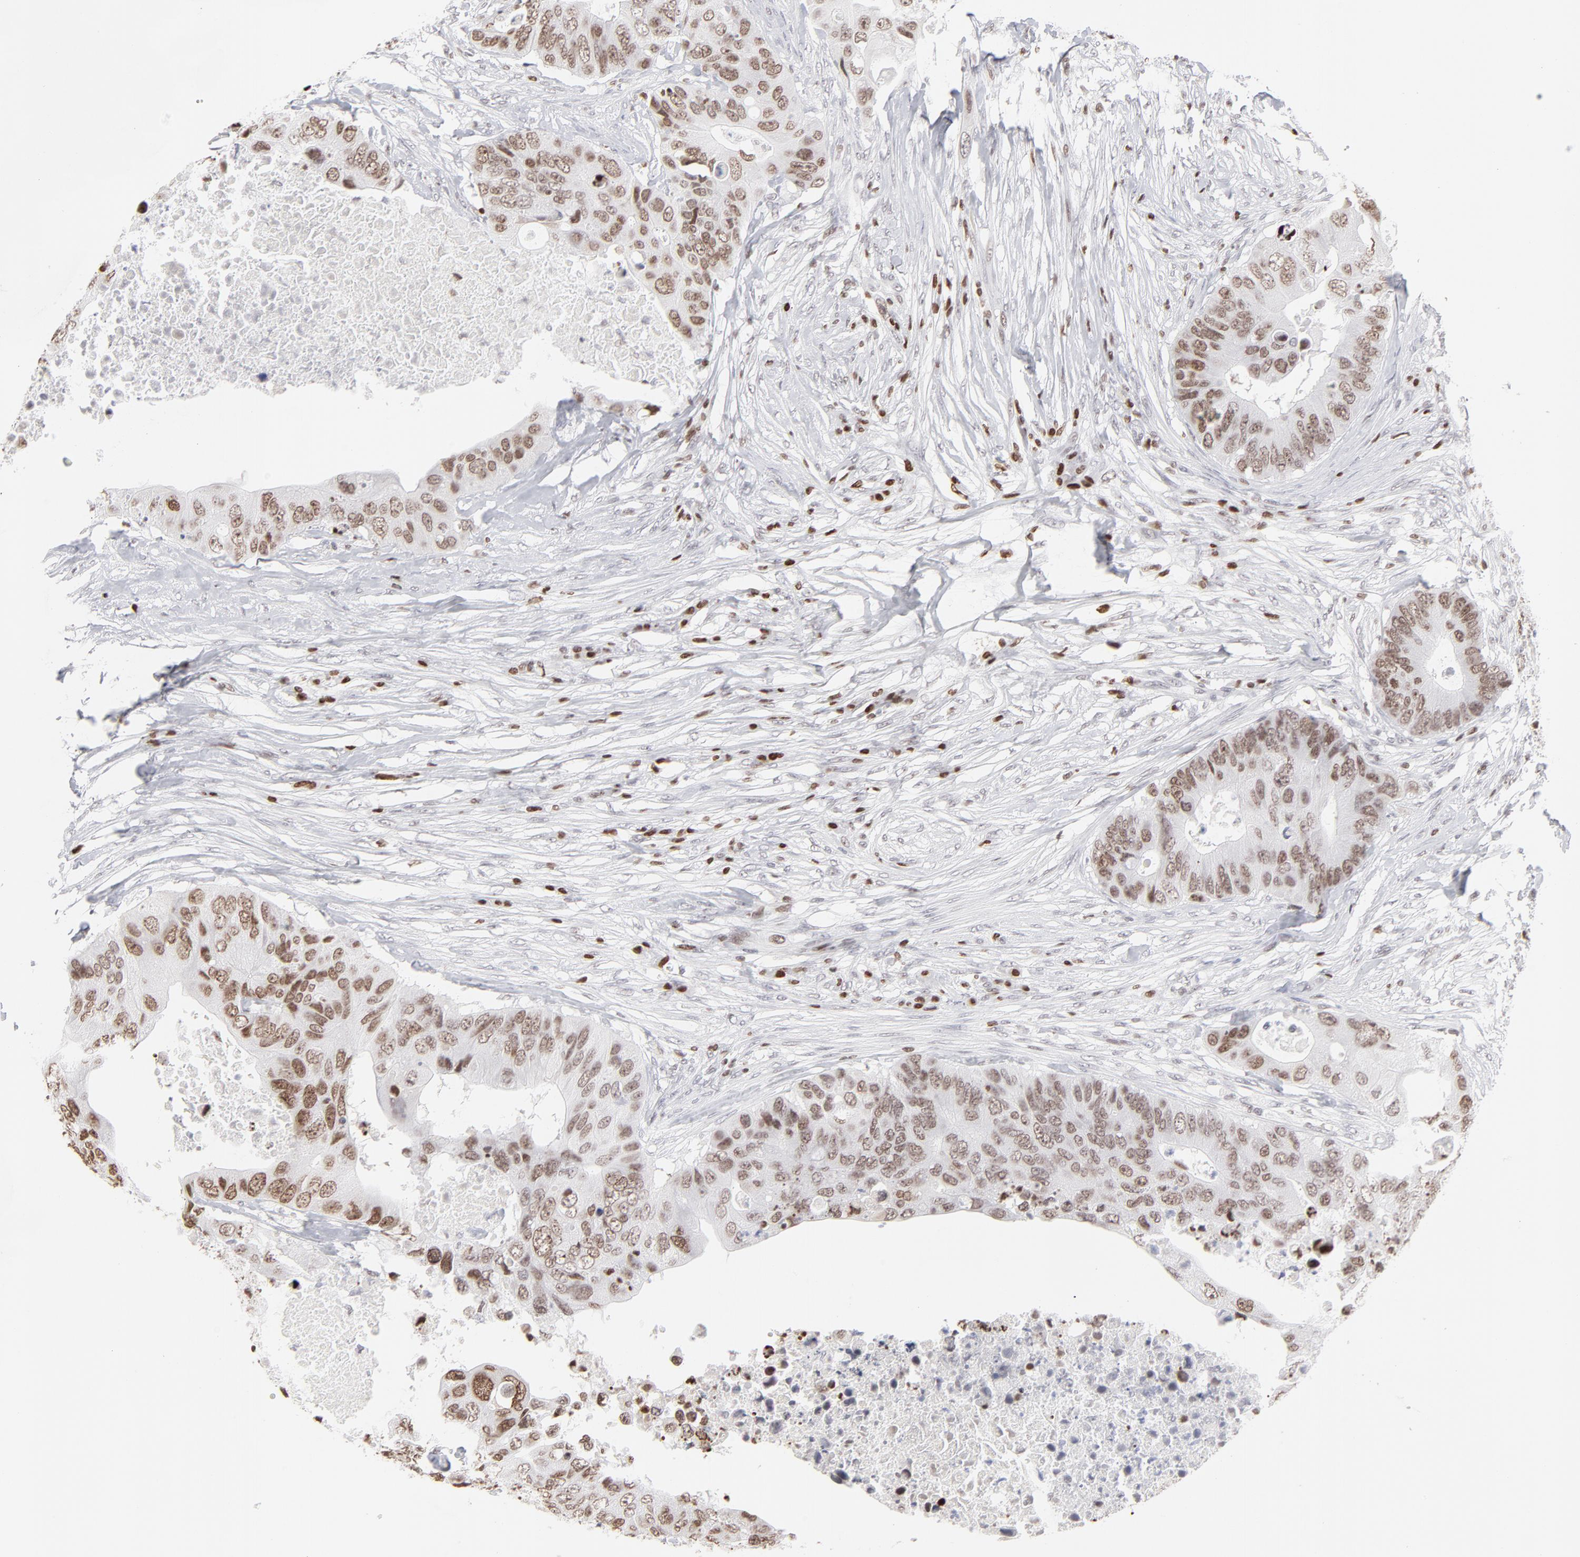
{"staining": {"intensity": "moderate", "quantity": "25%-75%", "location": "nuclear"}, "tissue": "colorectal cancer", "cell_type": "Tumor cells", "image_type": "cancer", "snomed": [{"axis": "morphology", "description": "Adenocarcinoma, NOS"}, {"axis": "topography", "description": "Colon"}], "caption": "Tumor cells exhibit moderate nuclear expression in about 25%-75% of cells in colorectal cancer (adenocarcinoma).", "gene": "PARP1", "patient": {"sex": "male", "age": 71}}